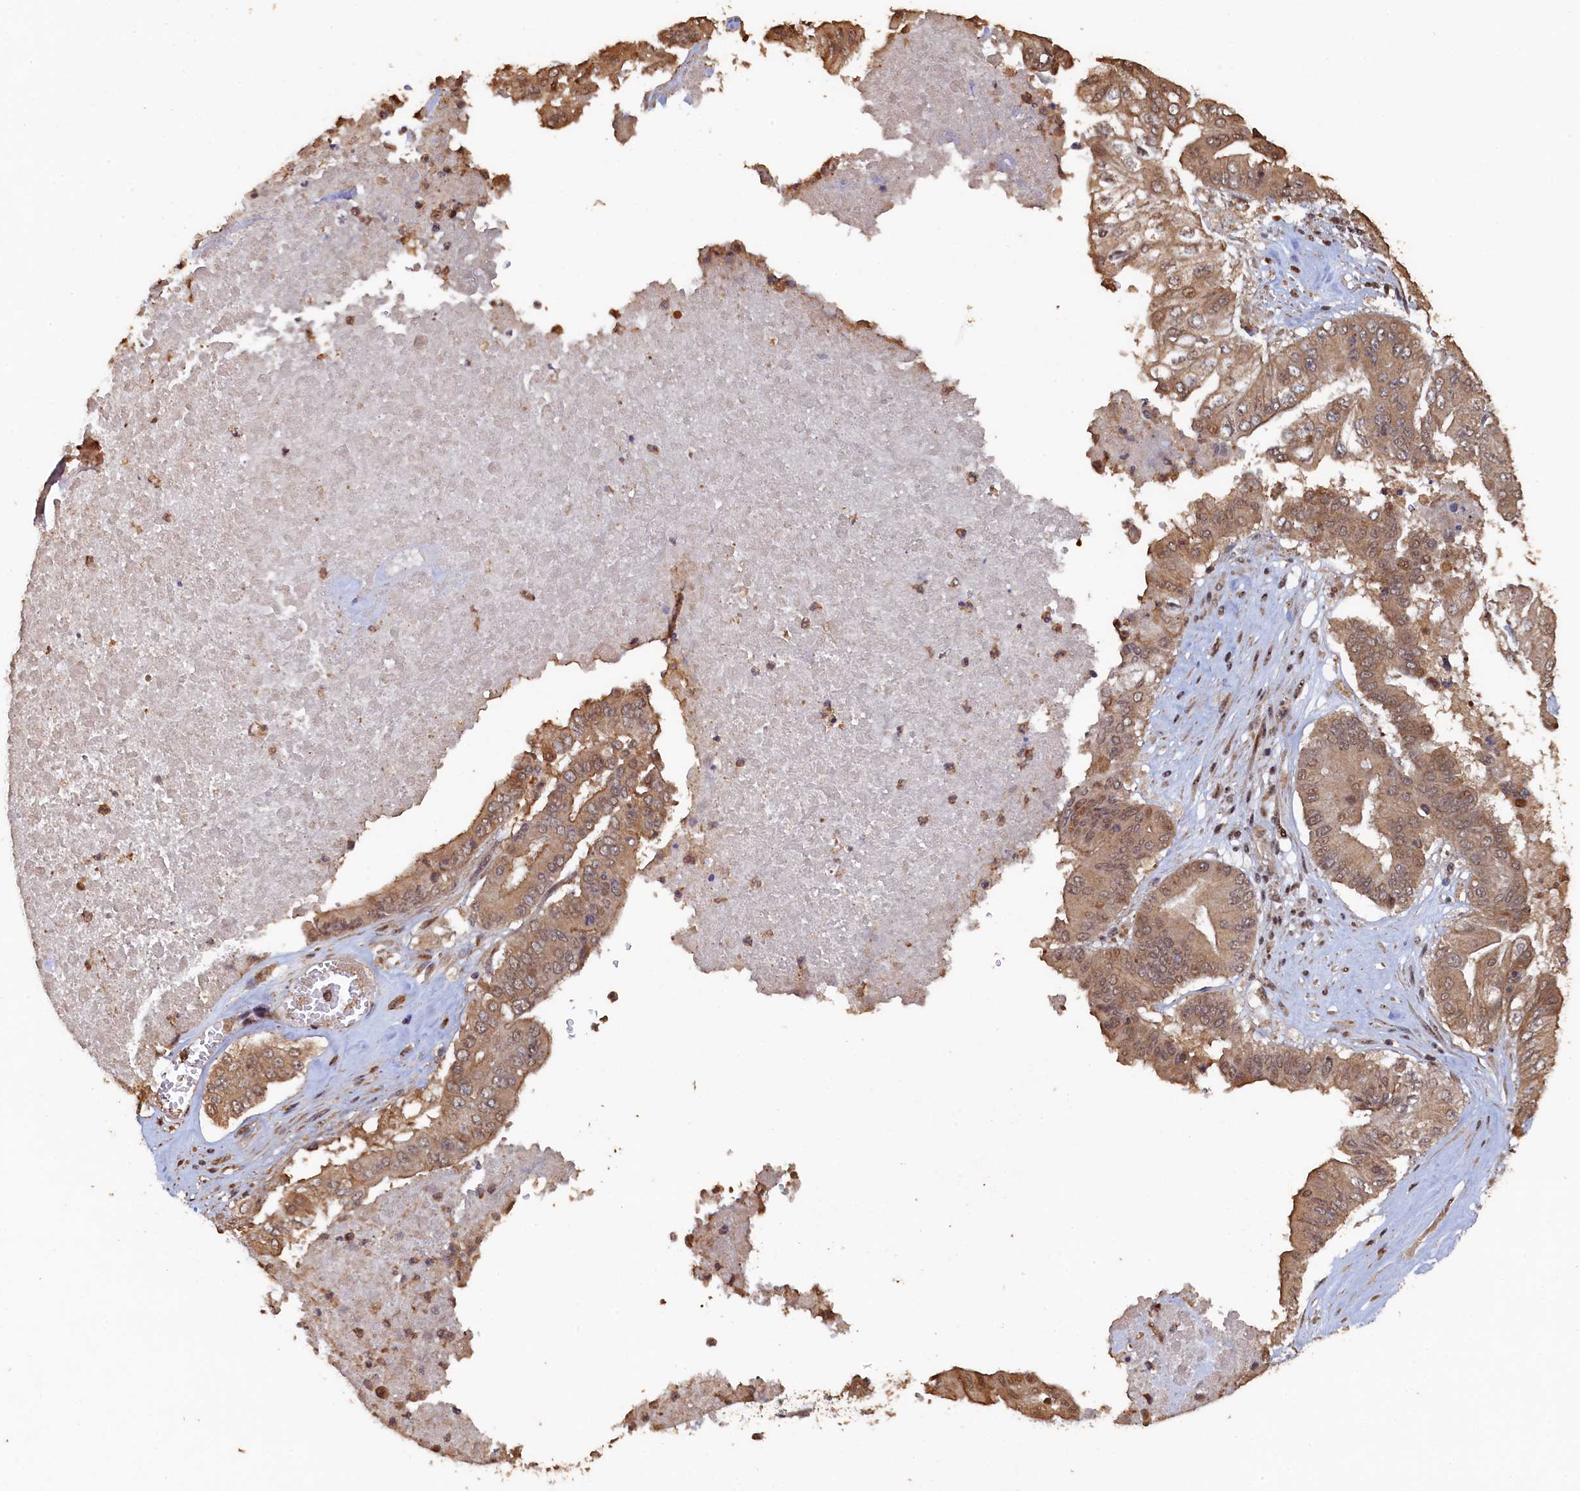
{"staining": {"intensity": "weak", "quantity": ">75%", "location": "cytoplasmic/membranous"}, "tissue": "pancreatic cancer", "cell_type": "Tumor cells", "image_type": "cancer", "snomed": [{"axis": "morphology", "description": "Adenocarcinoma, NOS"}, {"axis": "topography", "description": "Pancreas"}], "caption": "Approximately >75% of tumor cells in human adenocarcinoma (pancreatic) exhibit weak cytoplasmic/membranous protein positivity as visualized by brown immunohistochemical staining.", "gene": "PIGN", "patient": {"sex": "female", "age": 77}}